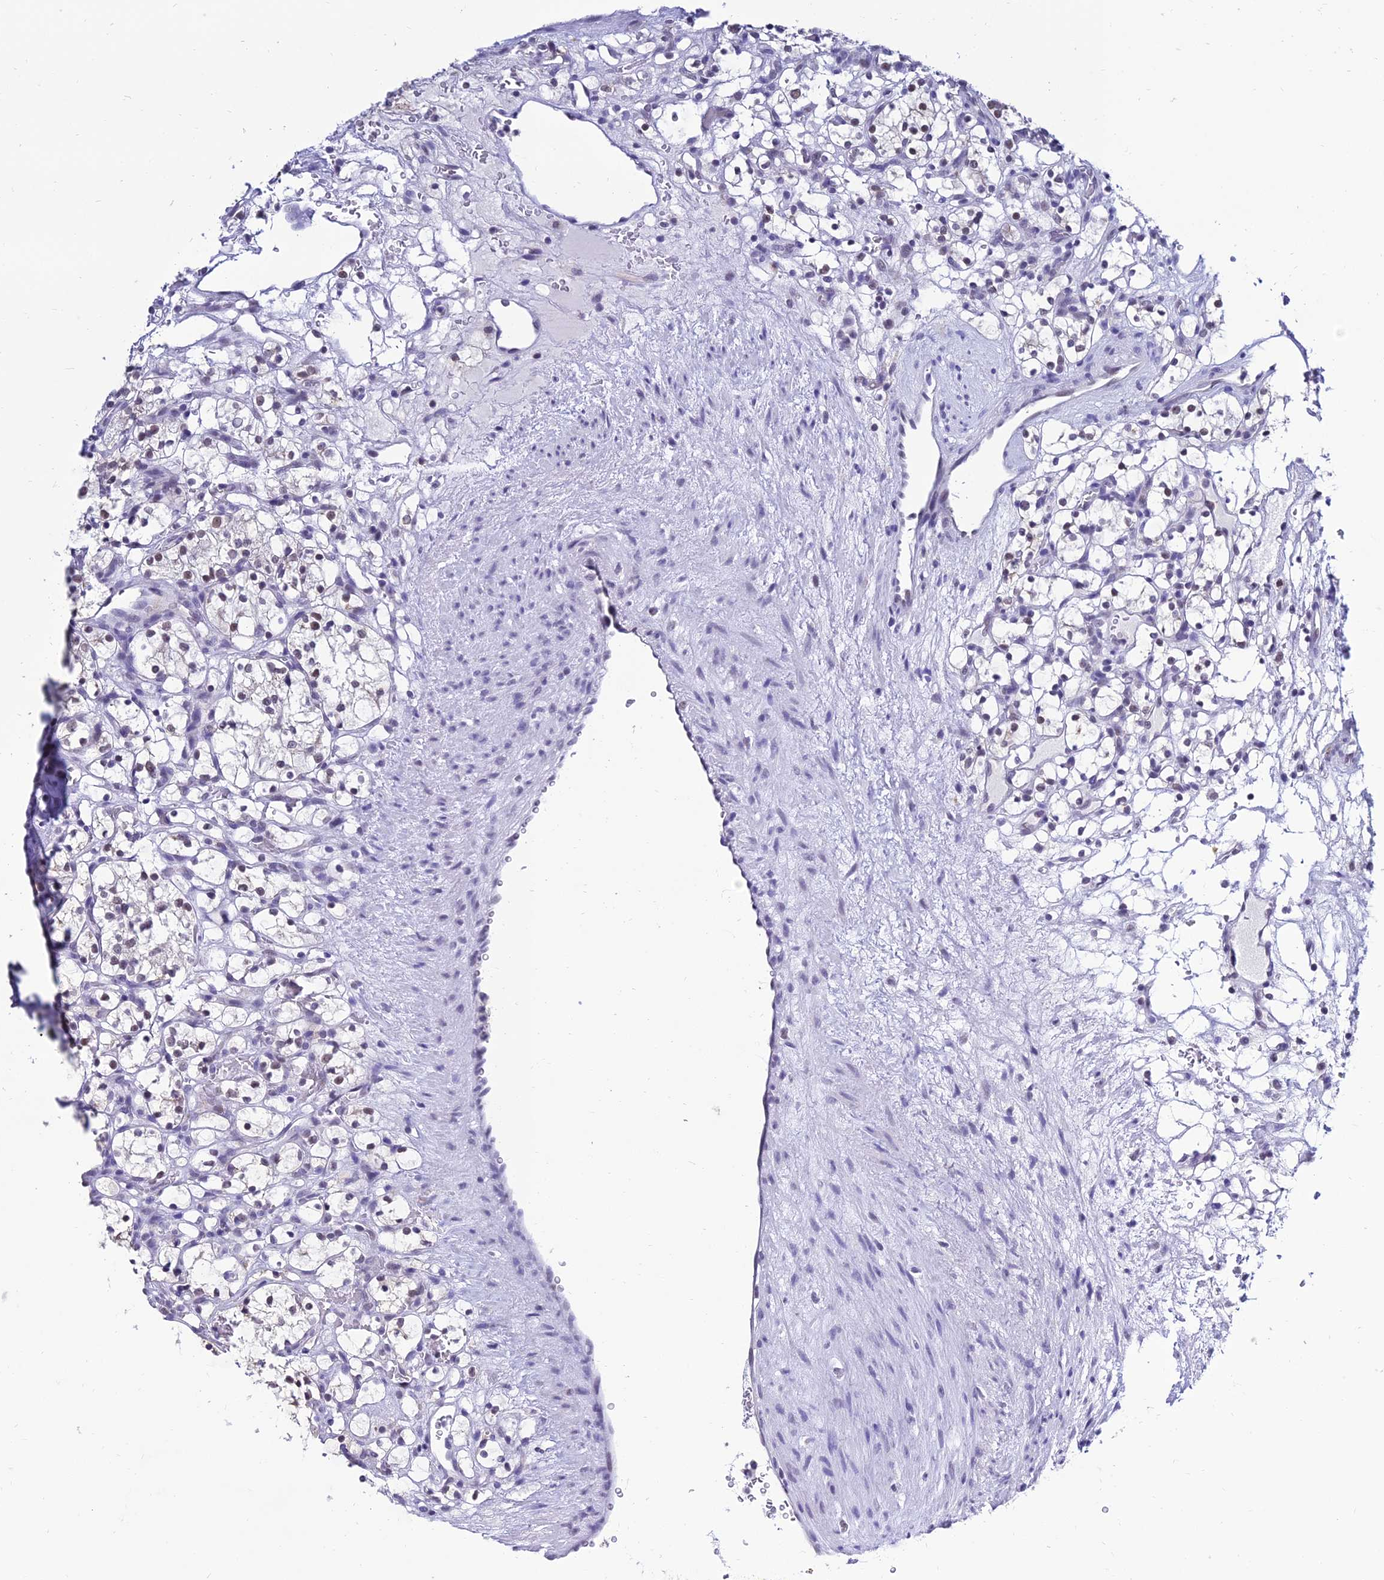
{"staining": {"intensity": "weak", "quantity": "<25%", "location": "nuclear"}, "tissue": "renal cancer", "cell_type": "Tumor cells", "image_type": "cancer", "snomed": [{"axis": "morphology", "description": "Adenocarcinoma, NOS"}, {"axis": "topography", "description": "Kidney"}], "caption": "Photomicrograph shows no significant protein staining in tumor cells of renal adenocarcinoma.", "gene": "PPP4R2", "patient": {"sex": "female", "age": 69}}